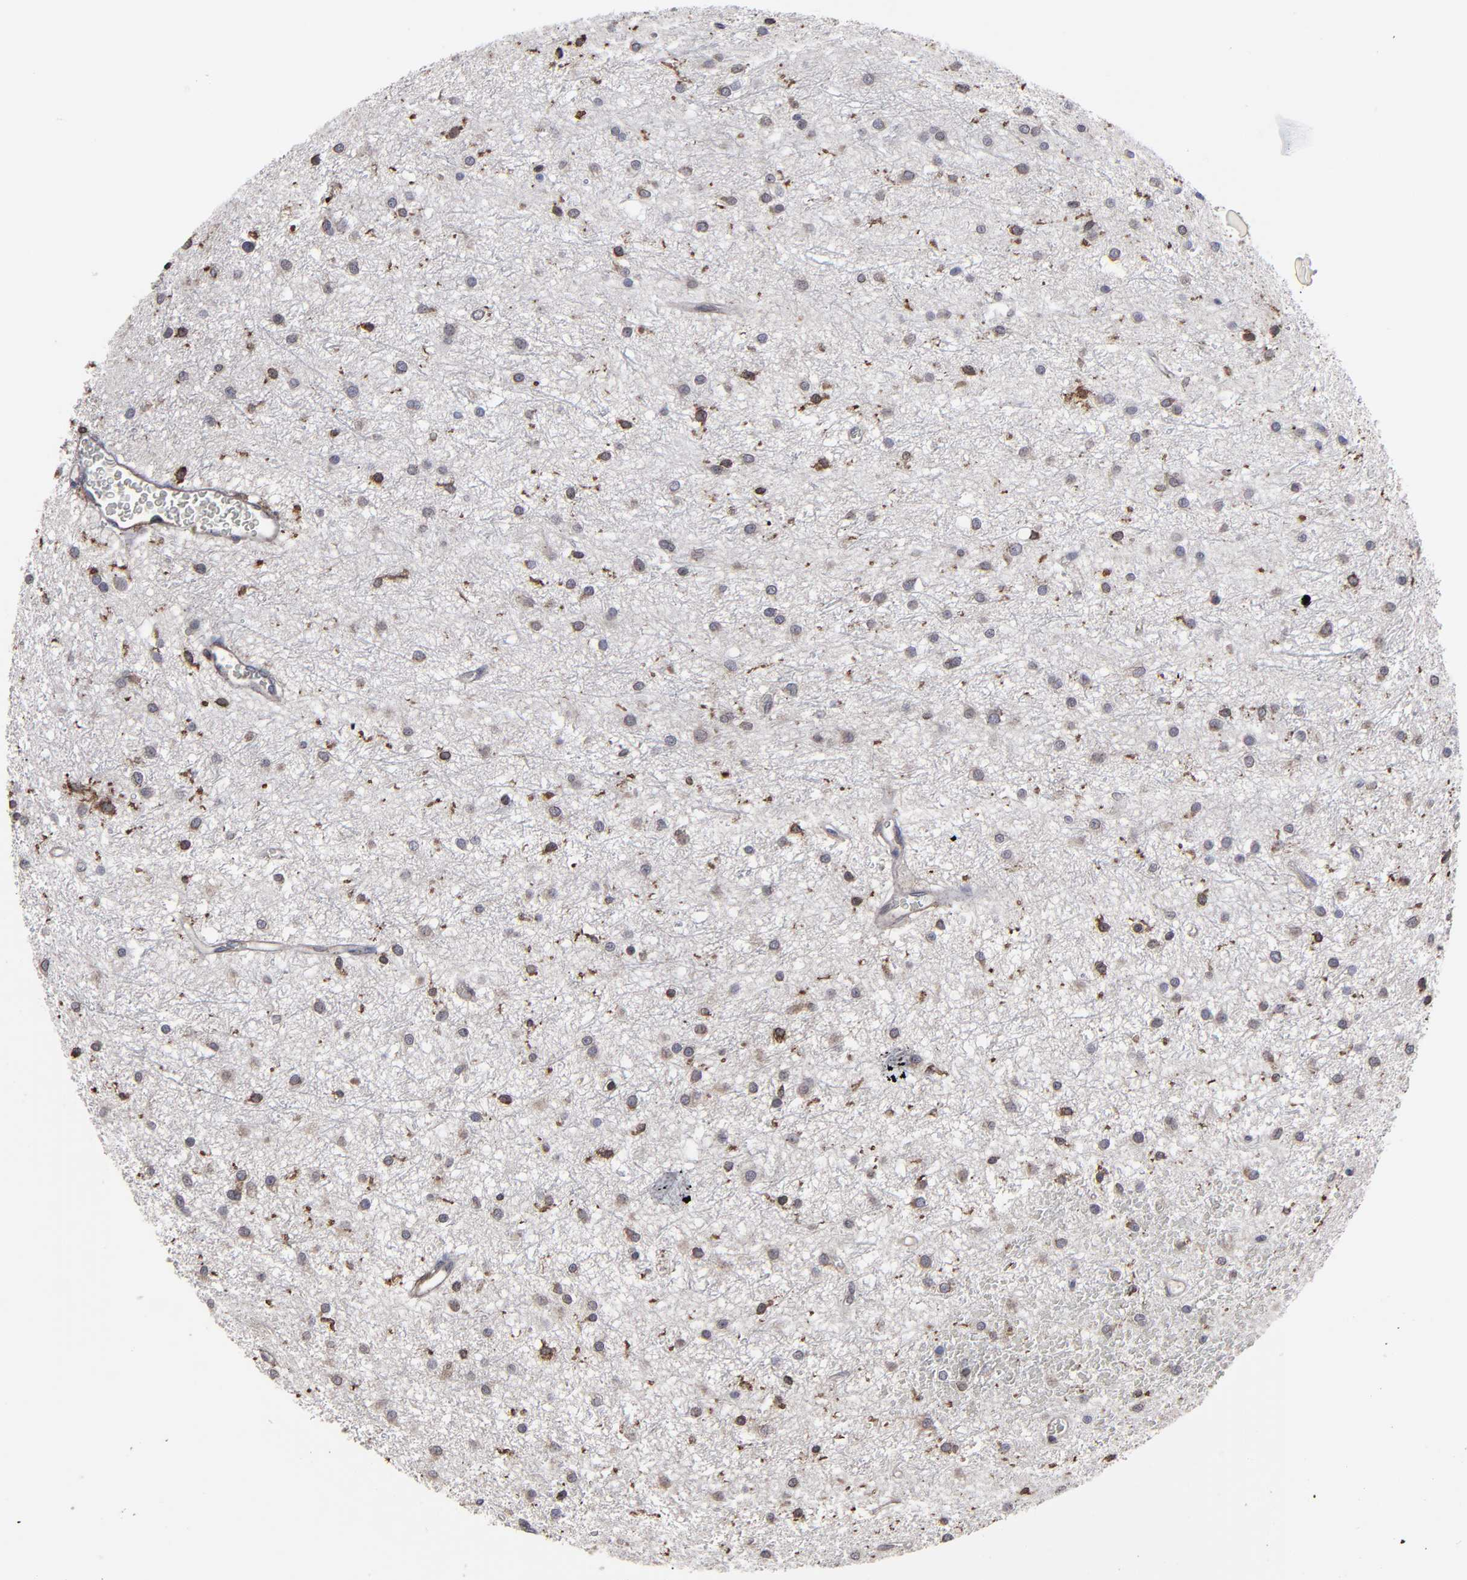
{"staining": {"intensity": "weak", "quantity": "<25%", "location": "cytoplasmic/membranous,nuclear"}, "tissue": "glioma", "cell_type": "Tumor cells", "image_type": "cancer", "snomed": [{"axis": "morphology", "description": "Glioma, malignant, Low grade"}, {"axis": "topography", "description": "Brain"}], "caption": "Immunohistochemistry micrograph of human malignant glioma (low-grade) stained for a protein (brown), which demonstrates no positivity in tumor cells.", "gene": "KIAA2026", "patient": {"sex": "female", "age": 36}}